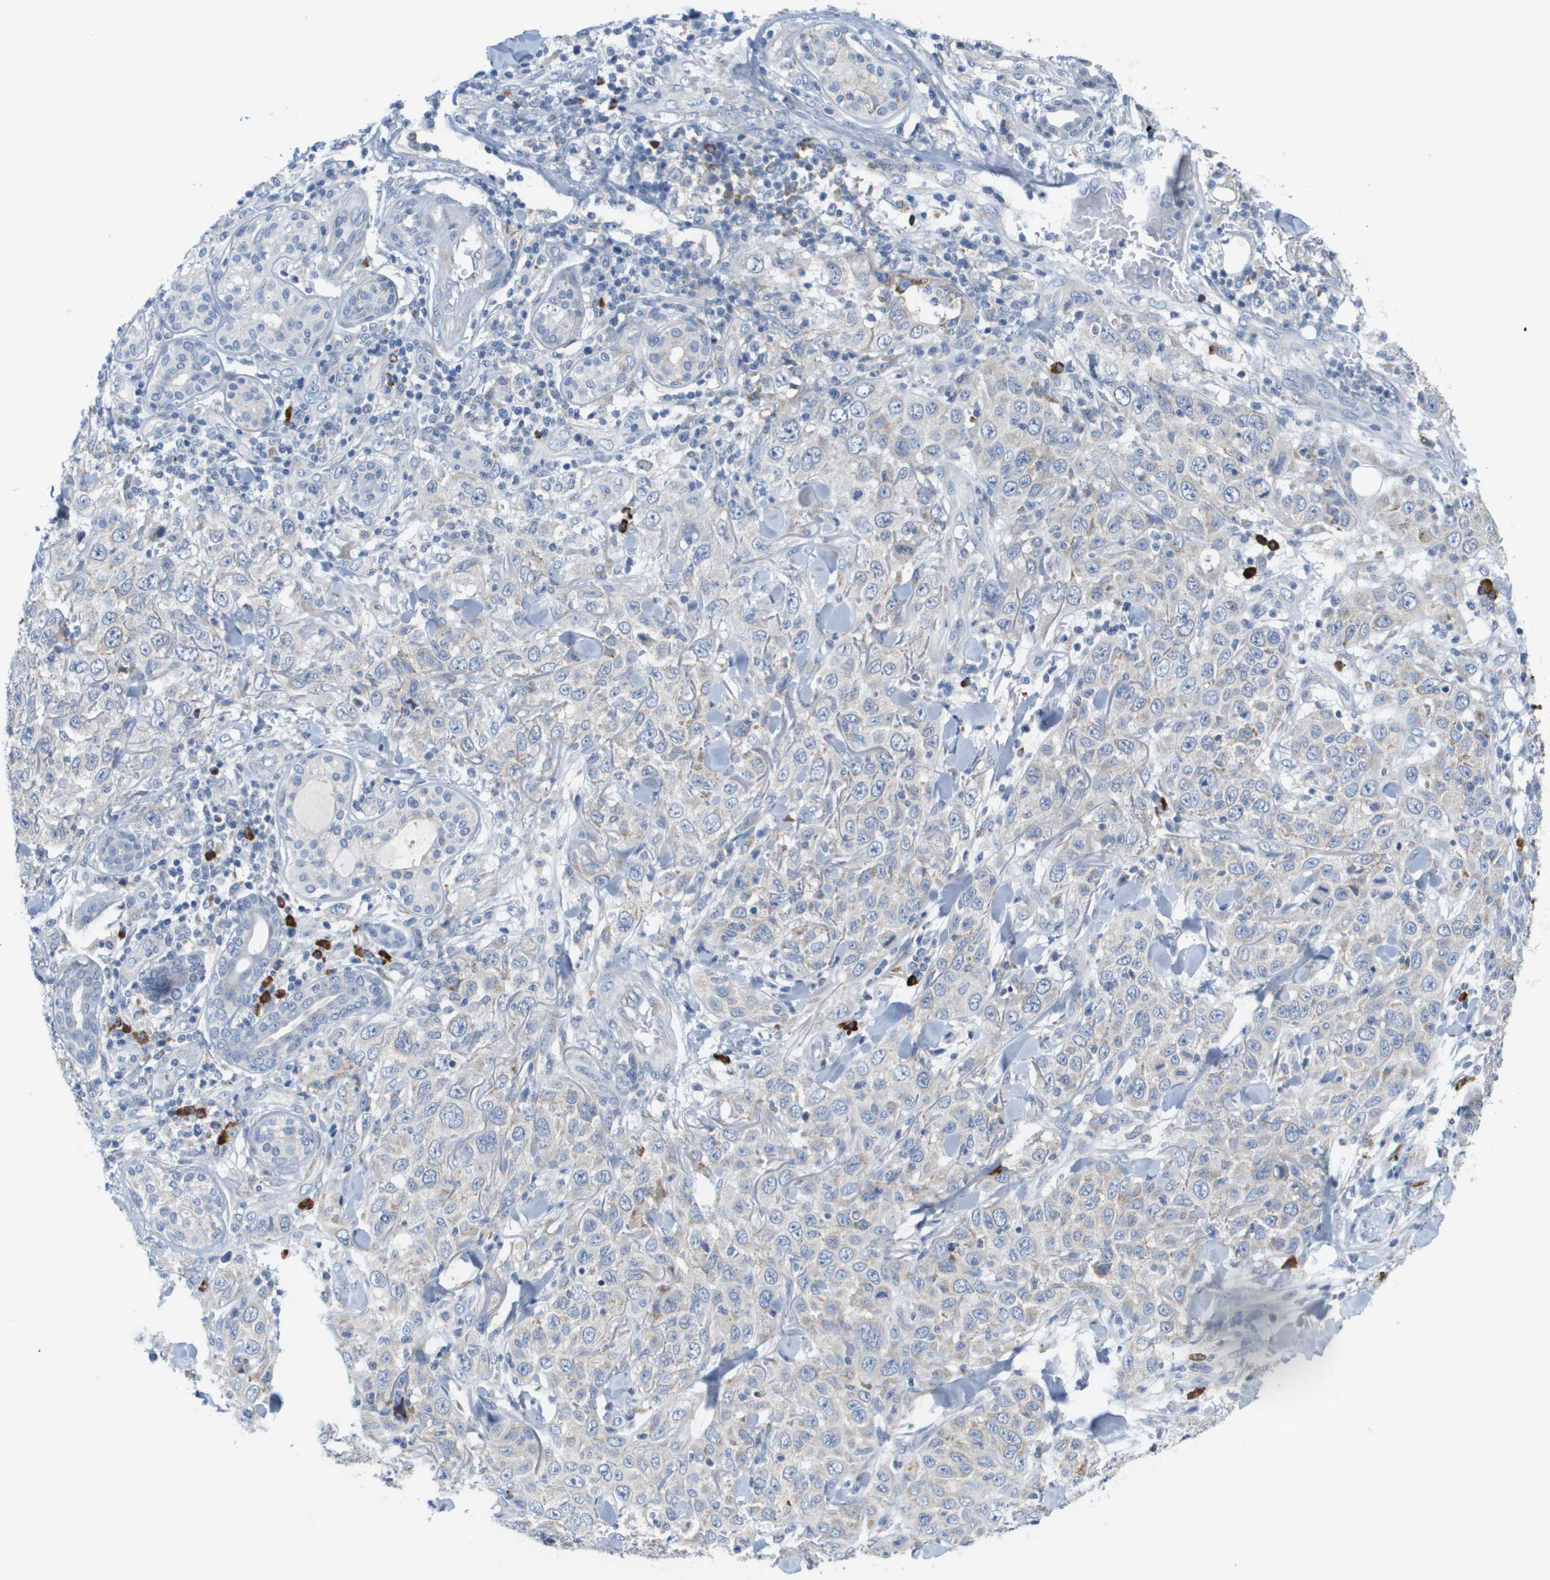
{"staining": {"intensity": "negative", "quantity": "none", "location": "none"}, "tissue": "skin cancer", "cell_type": "Tumor cells", "image_type": "cancer", "snomed": [{"axis": "morphology", "description": "Squamous cell carcinoma, NOS"}, {"axis": "topography", "description": "Skin"}], "caption": "This is an immunohistochemistry (IHC) image of human skin cancer. There is no positivity in tumor cells.", "gene": "CD3G", "patient": {"sex": "female", "age": 88}}